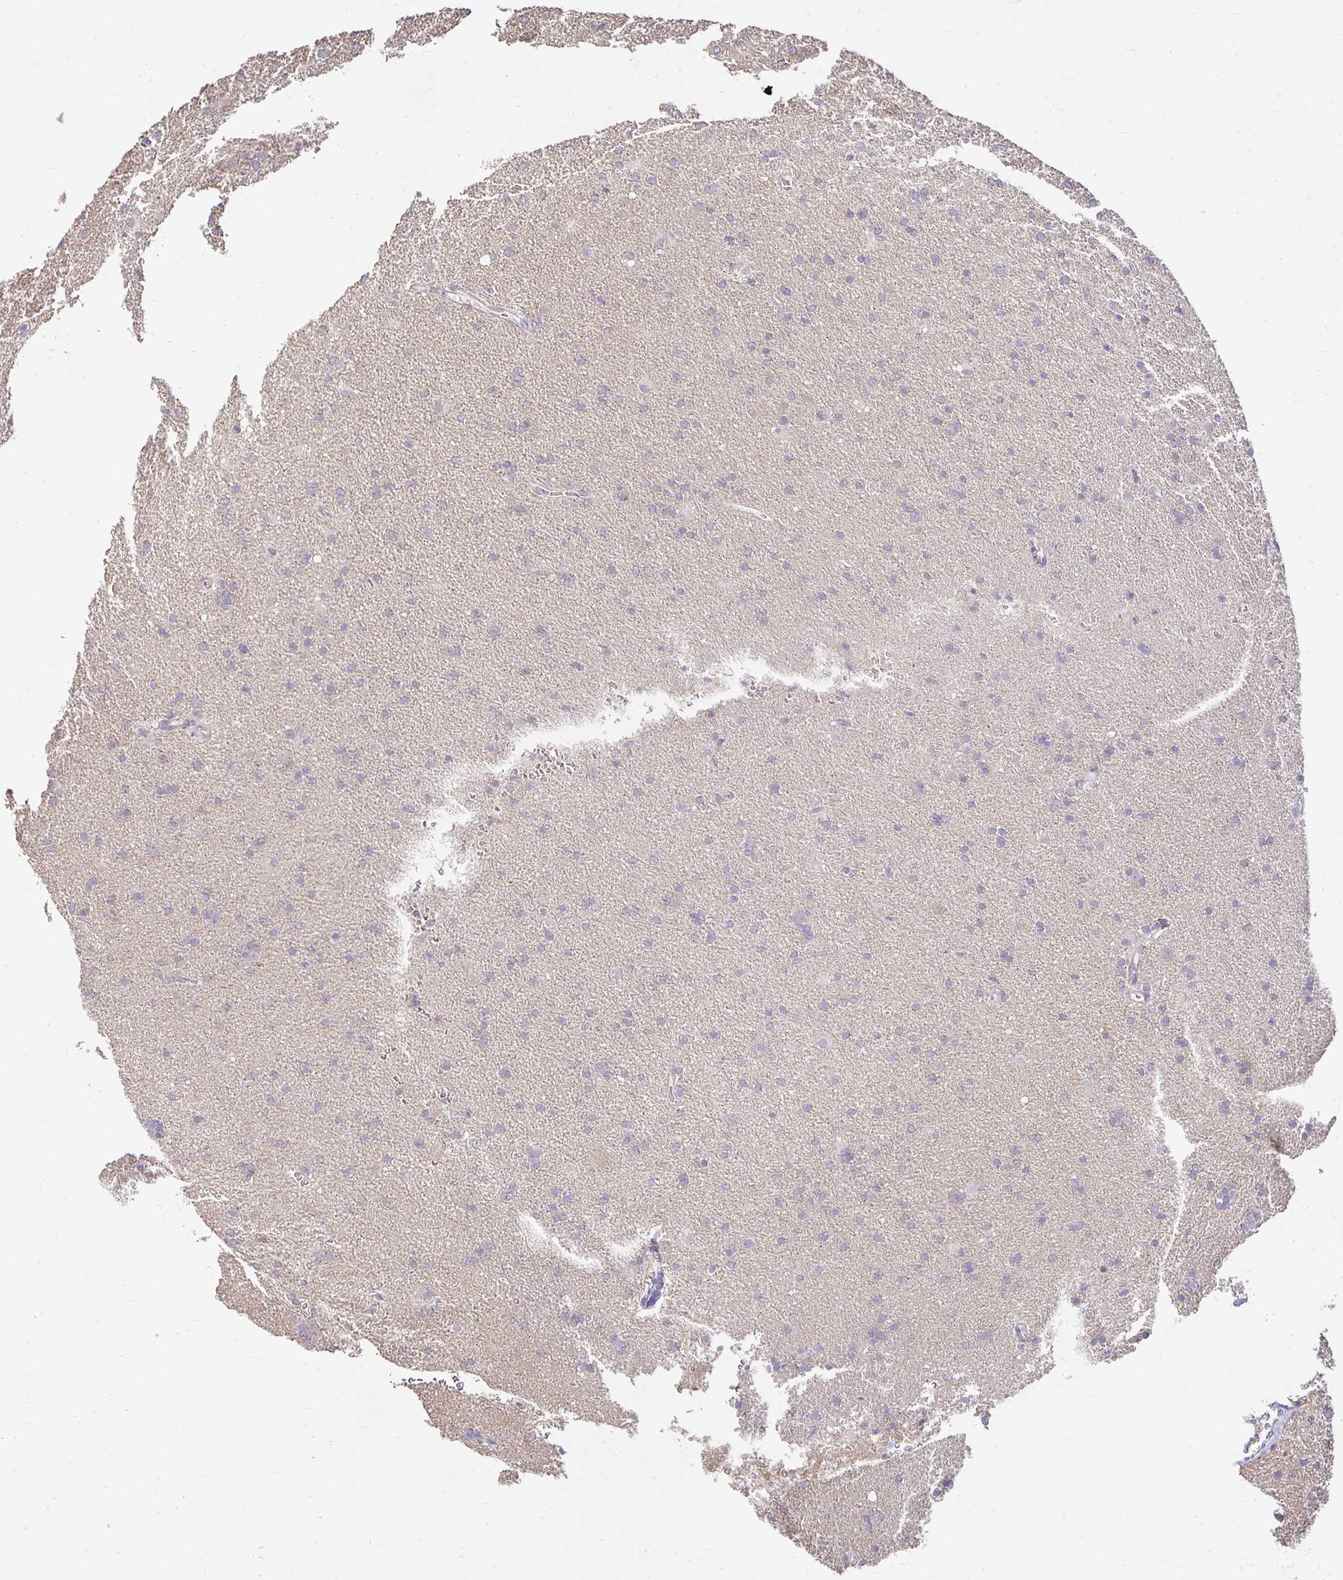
{"staining": {"intensity": "negative", "quantity": "none", "location": "none"}, "tissue": "glioma", "cell_type": "Tumor cells", "image_type": "cancer", "snomed": [{"axis": "morphology", "description": "Glioma, malignant, Low grade"}, {"axis": "topography", "description": "Brain"}], "caption": "An immunohistochemistry (IHC) histopathology image of glioma is shown. There is no staining in tumor cells of glioma.", "gene": "CST6", "patient": {"sex": "male", "age": 66}}